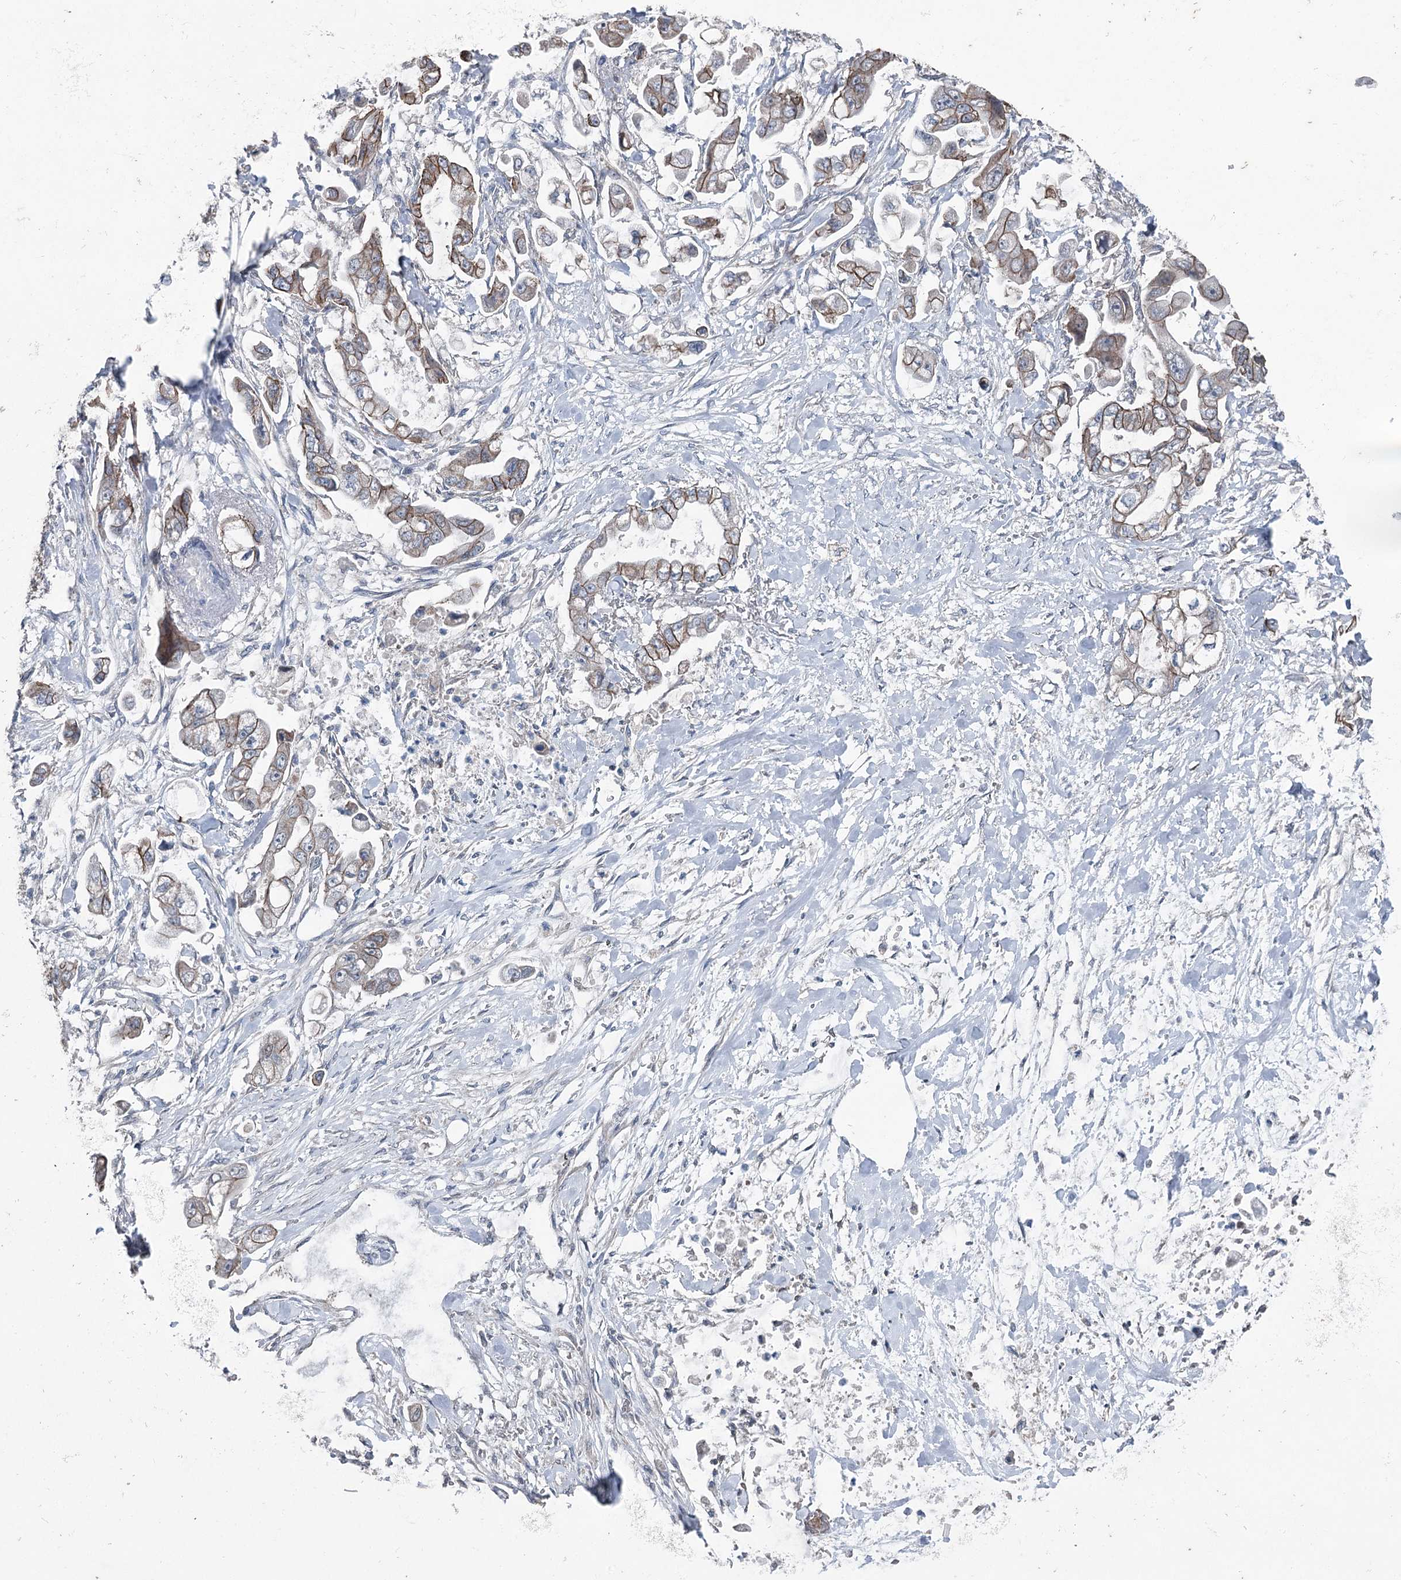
{"staining": {"intensity": "moderate", "quantity": ">75%", "location": "cytoplasmic/membranous"}, "tissue": "stomach cancer", "cell_type": "Tumor cells", "image_type": "cancer", "snomed": [{"axis": "morphology", "description": "Adenocarcinoma, NOS"}, {"axis": "topography", "description": "Stomach"}], "caption": "Stomach cancer stained for a protein (brown) exhibits moderate cytoplasmic/membranous positive positivity in about >75% of tumor cells.", "gene": "FAM120B", "patient": {"sex": "male", "age": 62}}